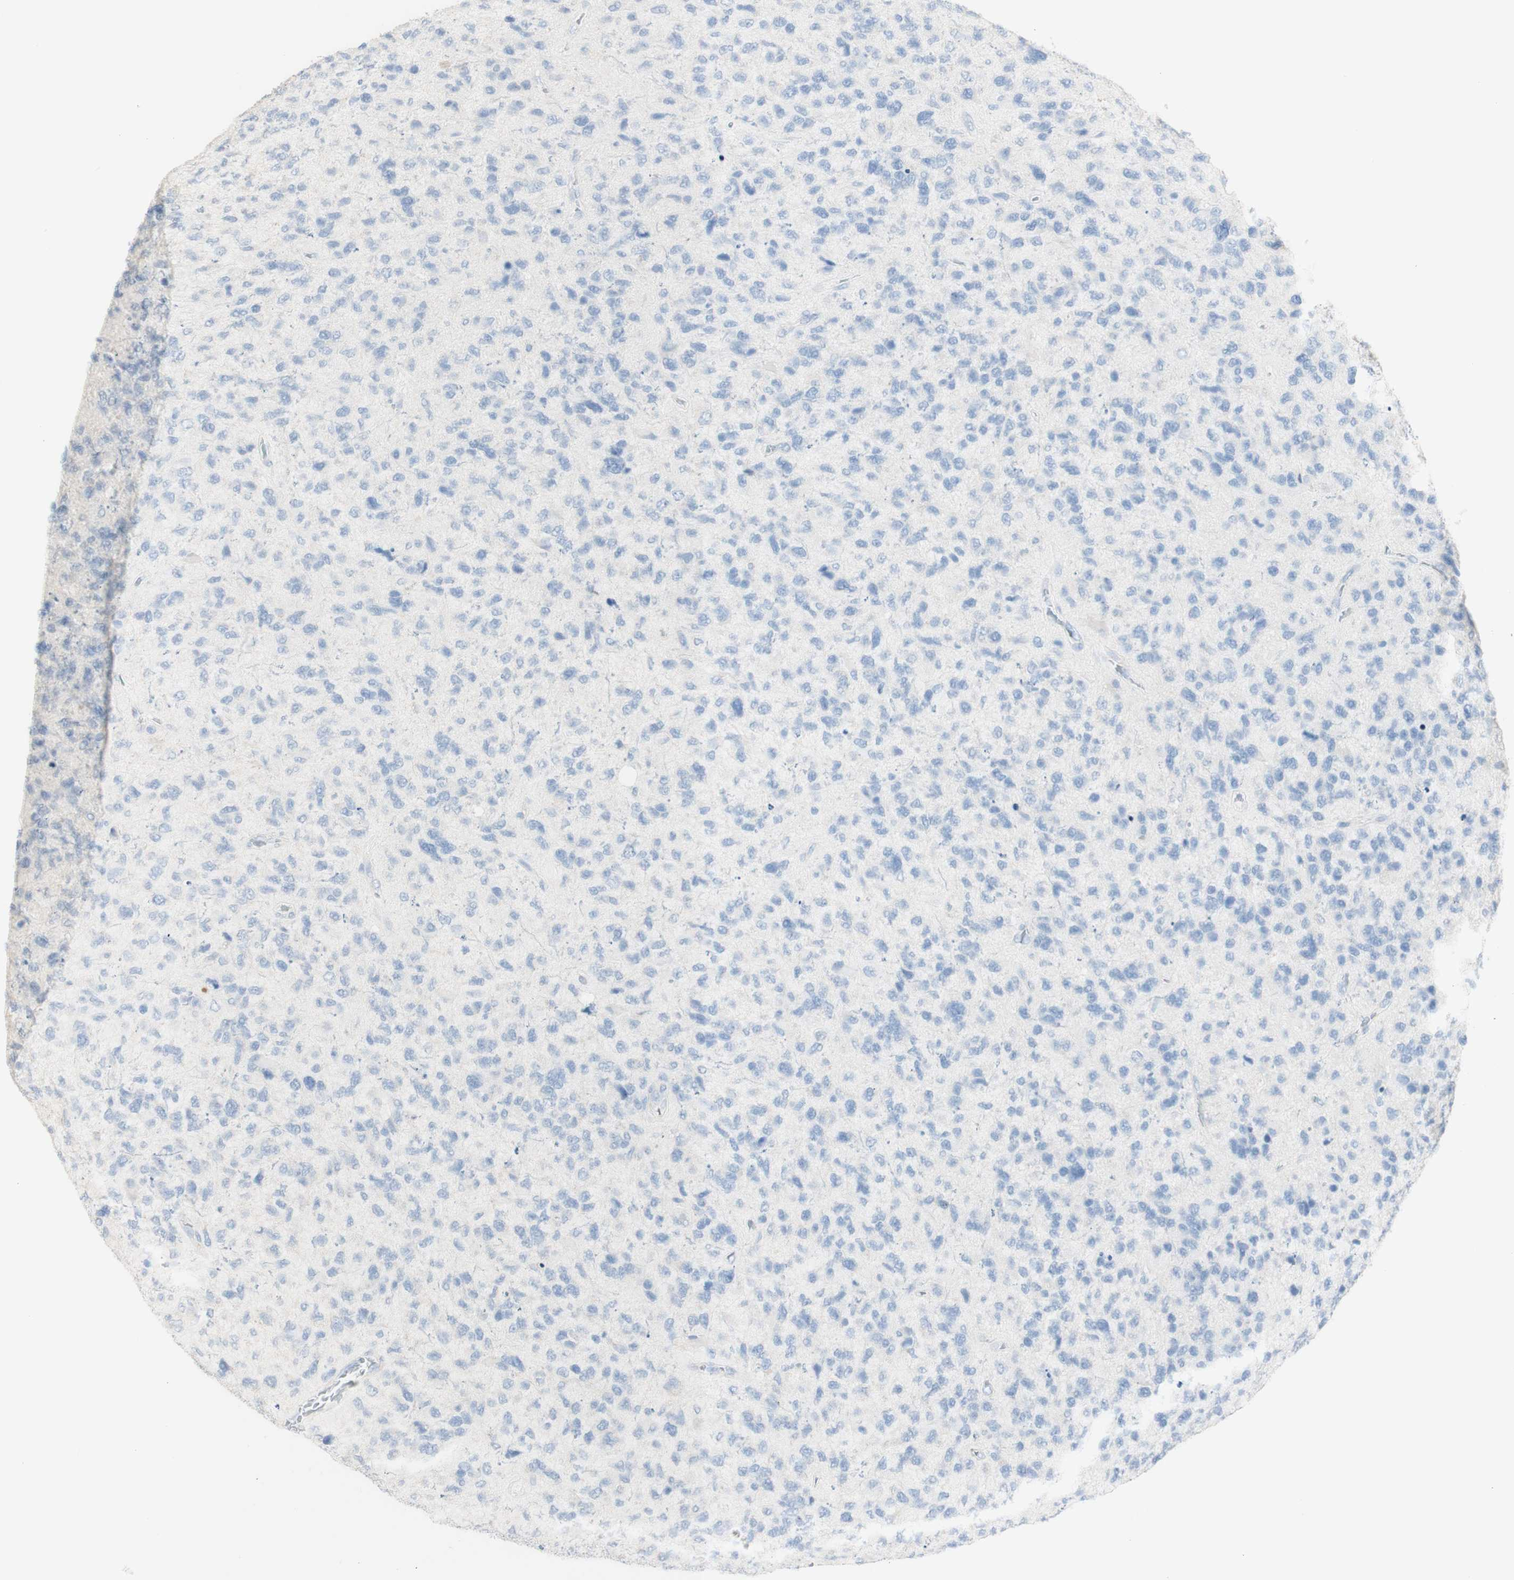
{"staining": {"intensity": "negative", "quantity": "none", "location": "none"}, "tissue": "glioma", "cell_type": "Tumor cells", "image_type": "cancer", "snomed": [{"axis": "morphology", "description": "Glioma, malignant, High grade"}, {"axis": "topography", "description": "Brain"}], "caption": "Immunohistochemical staining of human malignant glioma (high-grade) demonstrates no significant expression in tumor cells.", "gene": "ART3", "patient": {"sex": "female", "age": 58}}